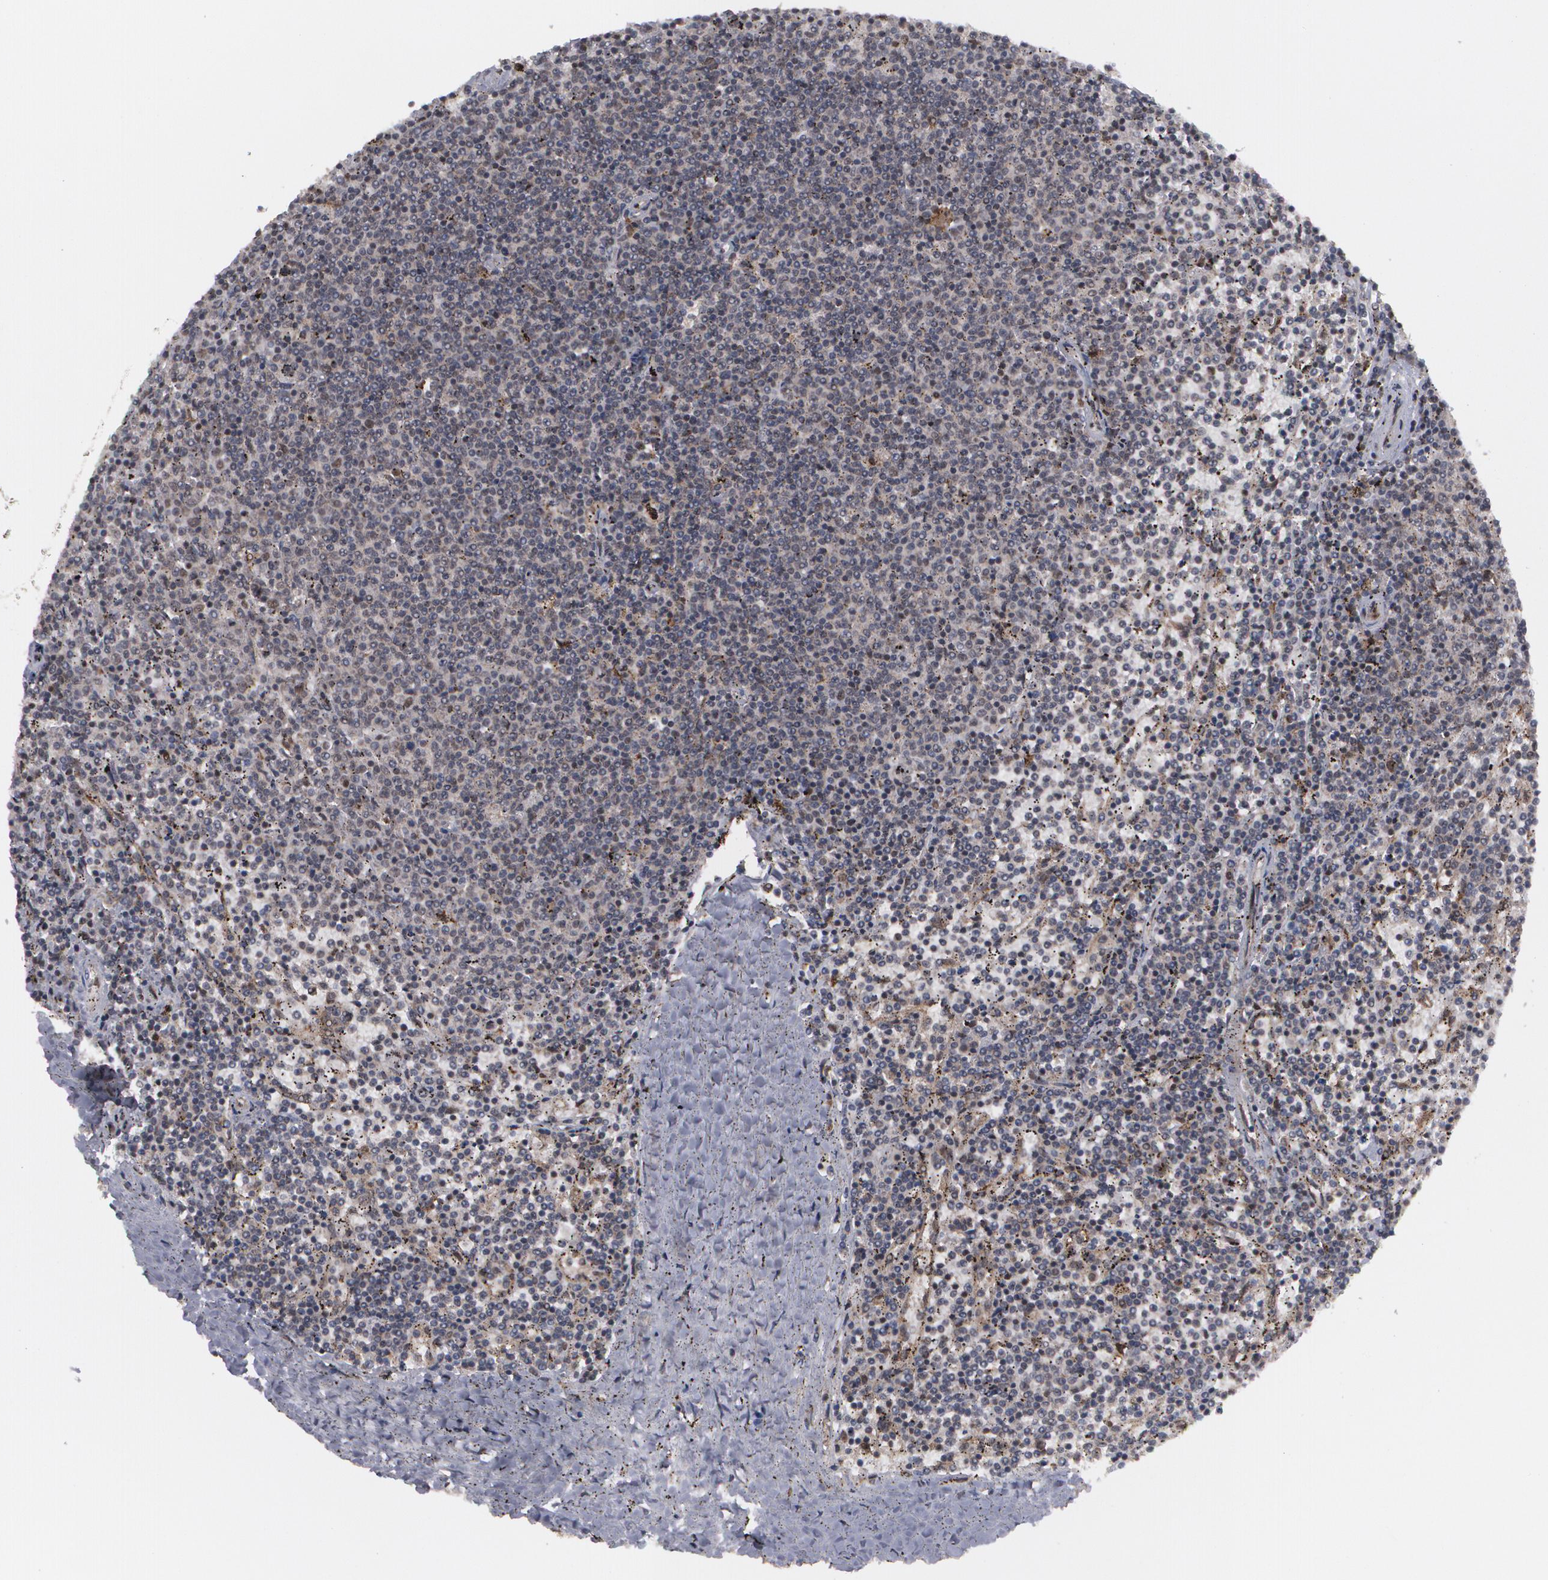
{"staining": {"intensity": "moderate", "quantity": "25%-75%", "location": "nuclear"}, "tissue": "lymphoma", "cell_type": "Tumor cells", "image_type": "cancer", "snomed": [{"axis": "morphology", "description": "Malignant lymphoma, non-Hodgkin's type, Low grade"}, {"axis": "topography", "description": "Spleen"}], "caption": "Protein expression analysis of lymphoma reveals moderate nuclear staining in approximately 25%-75% of tumor cells.", "gene": "INTS6", "patient": {"sex": "female", "age": 50}}